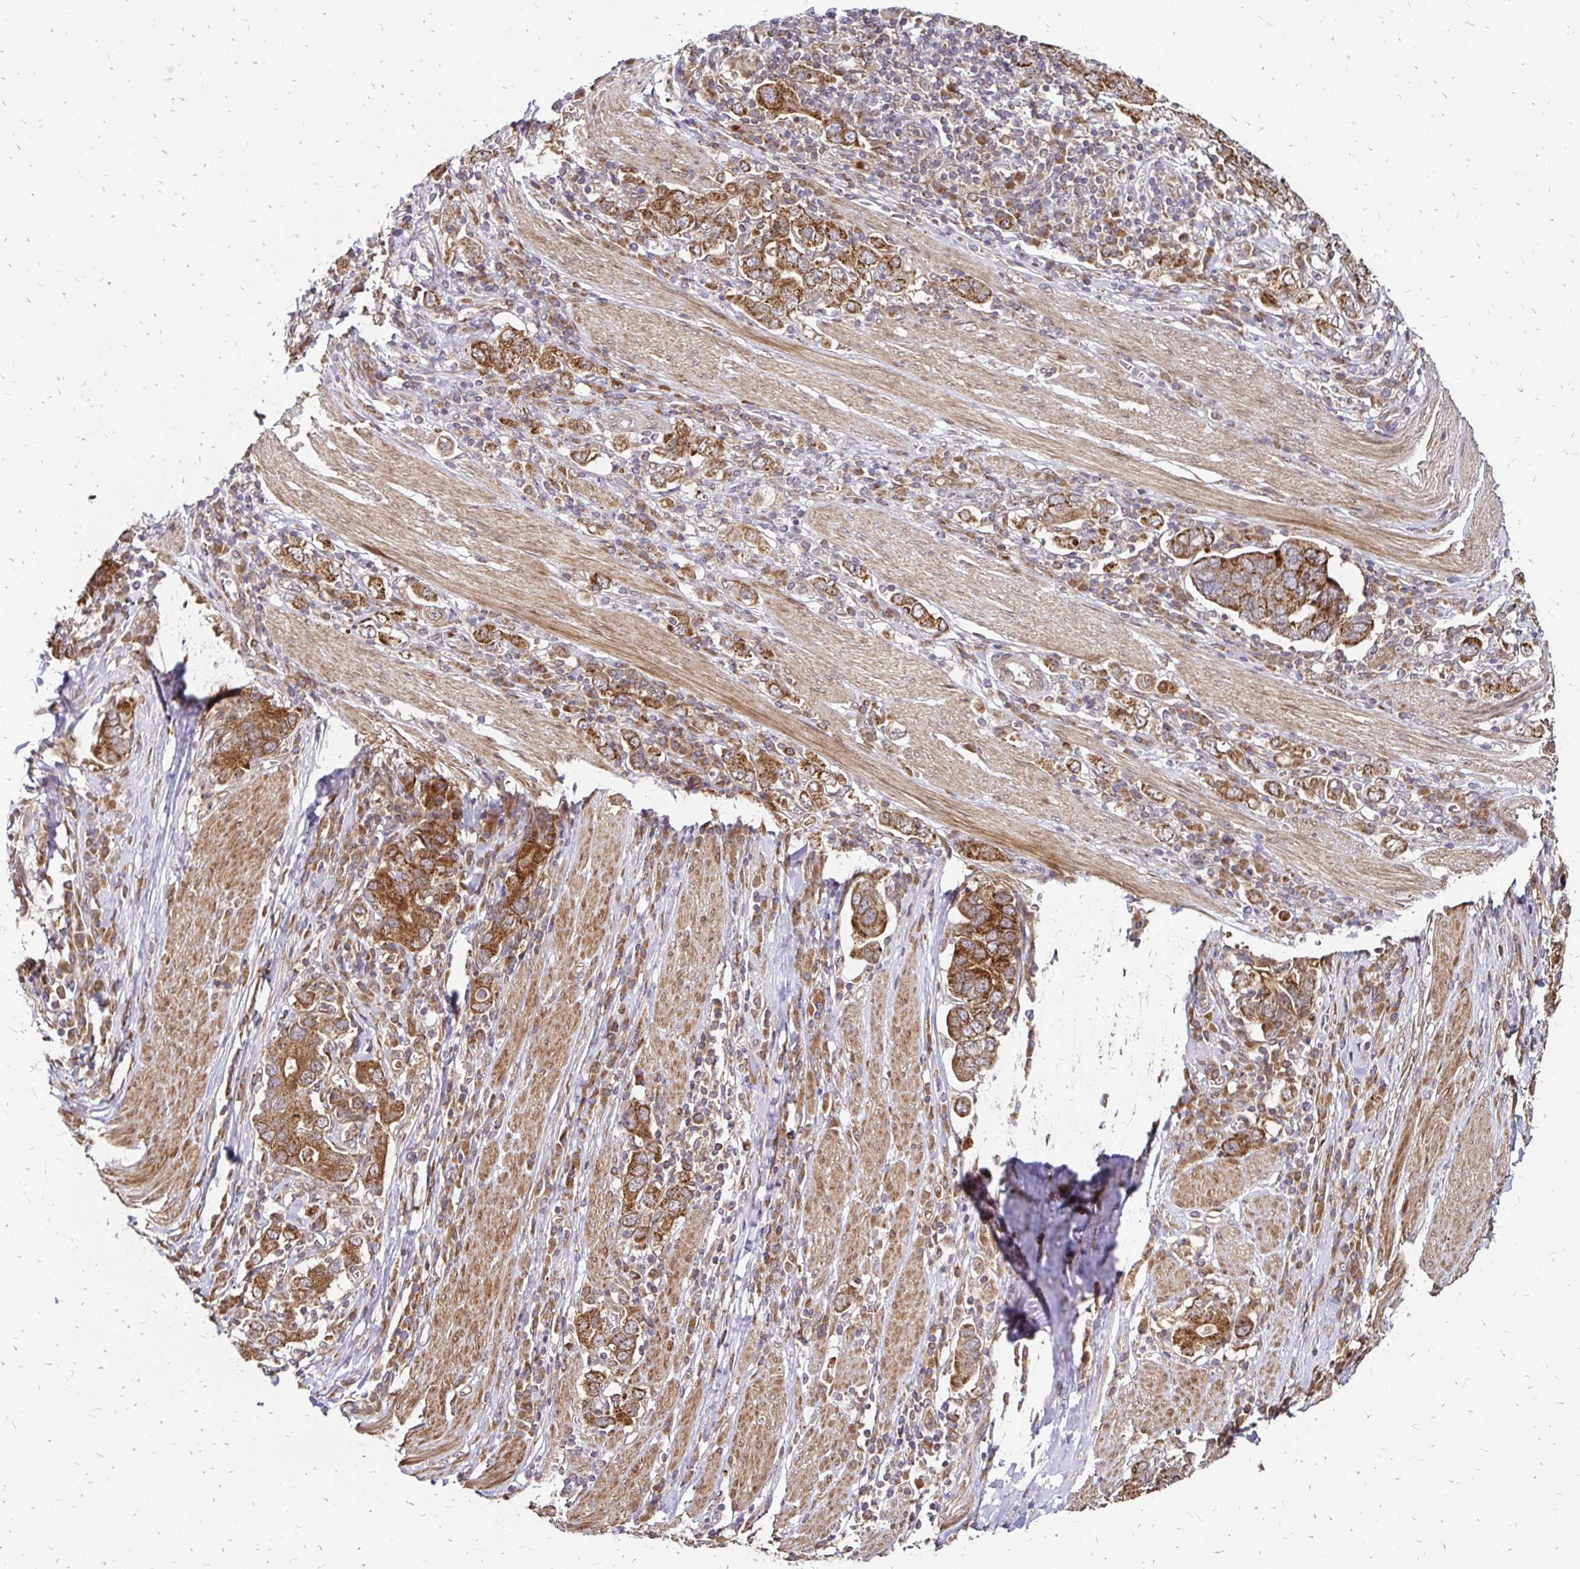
{"staining": {"intensity": "moderate", "quantity": ">75%", "location": "cytoplasmic/membranous"}, "tissue": "stomach cancer", "cell_type": "Tumor cells", "image_type": "cancer", "snomed": [{"axis": "morphology", "description": "Adenocarcinoma, NOS"}, {"axis": "topography", "description": "Stomach, upper"}, {"axis": "topography", "description": "Stomach"}], "caption": "Moderate cytoplasmic/membranous staining is present in about >75% of tumor cells in adenocarcinoma (stomach). The staining is performed using DAB brown chromogen to label protein expression. The nuclei are counter-stained blue using hematoxylin.", "gene": "ZW10", "patient": {"sex": "male", "age": 62}}